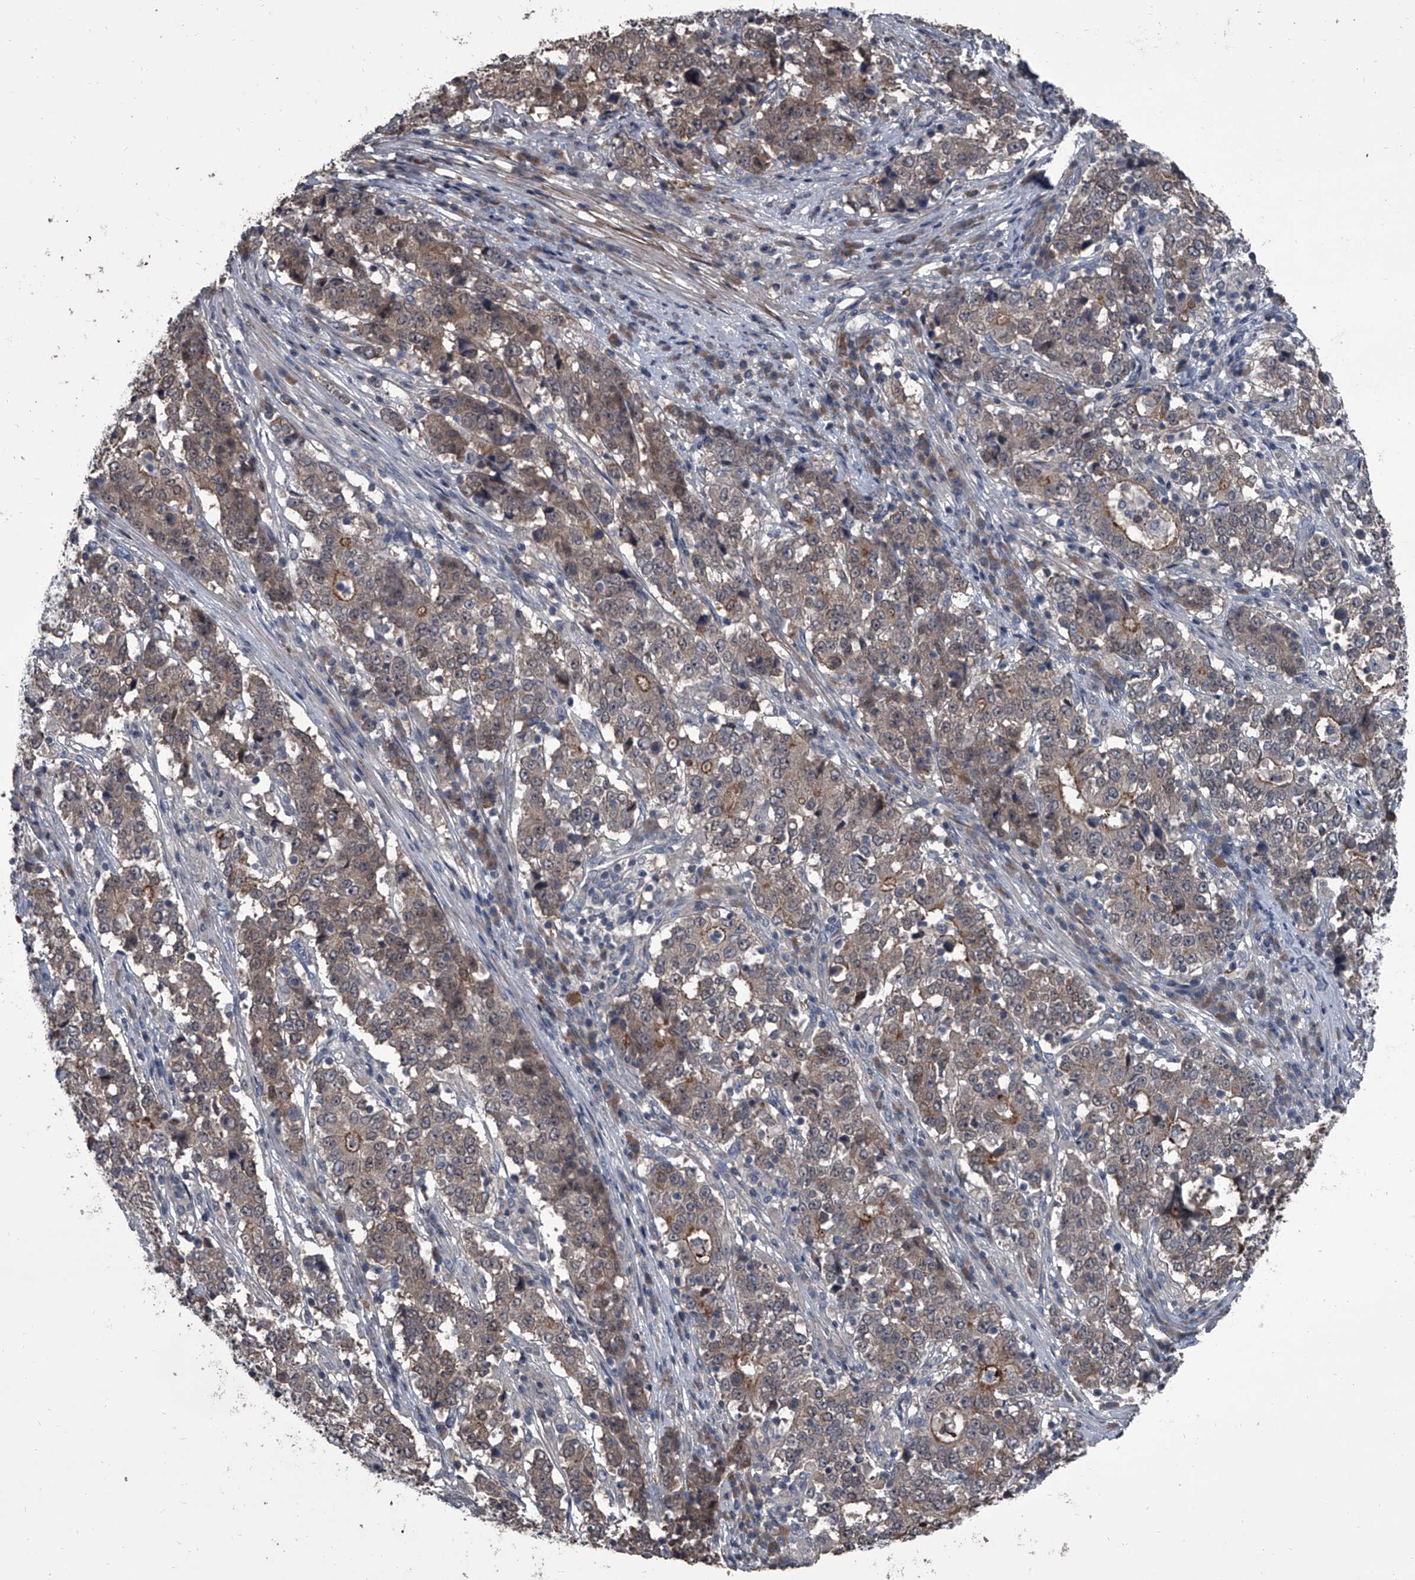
{"staining": {"intensity": "moderate", "quantity": "25%-75%", "location": "cytoplasmic/membranous"}, "tissue": "stomach cancer", "cell_type": "Tumor cells", "image_type": "cancer", "snomed": [{"axis": "morphology", "description": "Adenocarcinoma, NOS"}, {"axis": "topography", "description": "Stomach"}], "caption": "This is a histology image of immunohistochemistry (IHC) staining of stomach cancer (adenocarcinoma), which shows moderate positivity in the cytoplasmic/membranous of tumor cells.", "gene": "OARD1", "patient": {"sex": "male", "age": 59}}